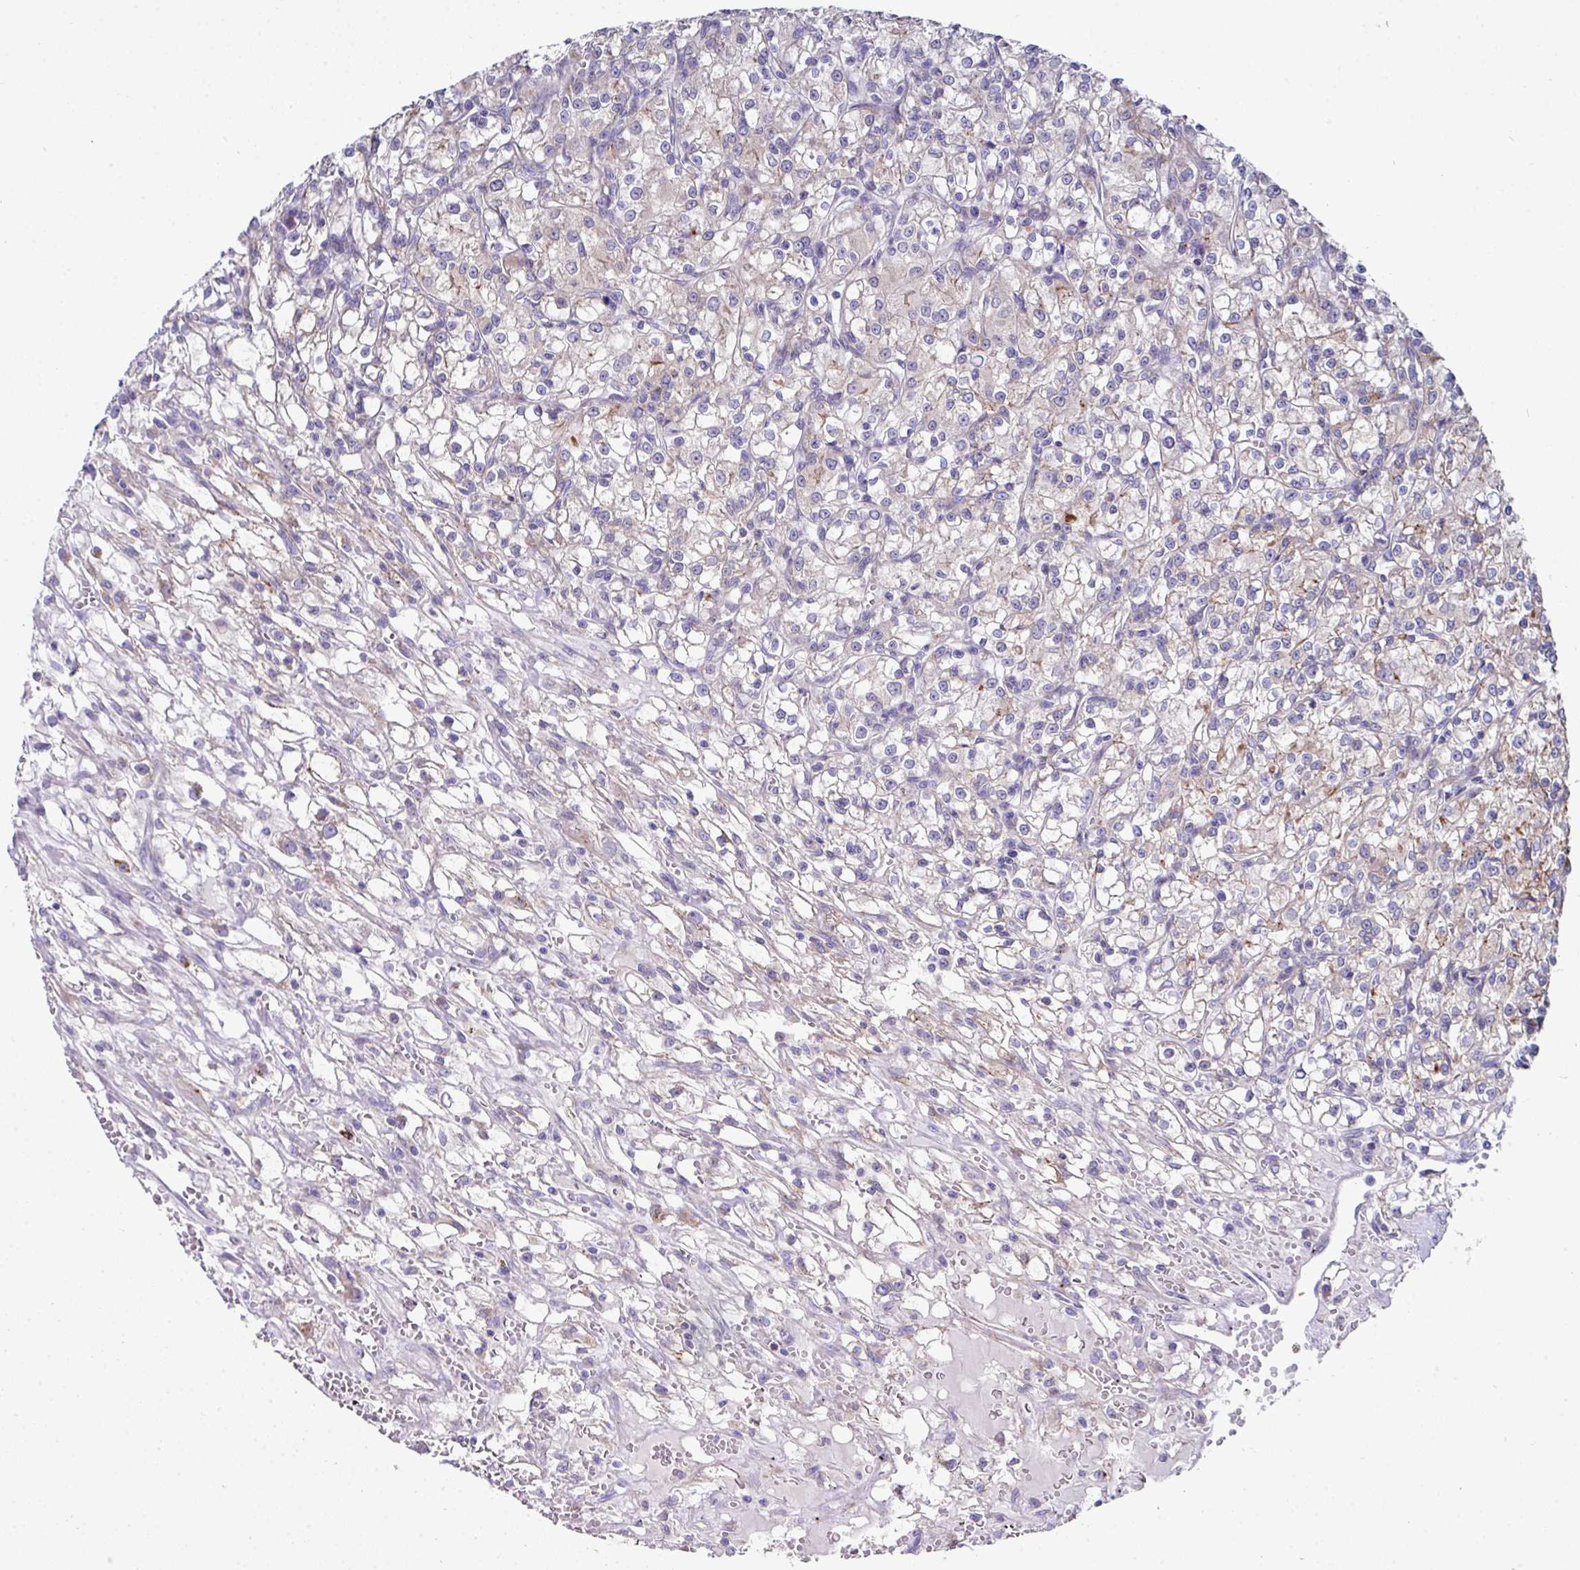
{"staining": {"intensity": "moderate", "quantity": "25%-75%", "location": "cytoplasmic/membranous"}, "tissue": "renal cancer", "cell_type": "Tumor cells", "image_type": "cancer", "snomed": [{"axis": "morphology", "description": "Adenocarcinoma, NOS"}, {"axis": "topography", "description": "Kidney"}], "caption": "Immunohistochemistry (IHC) (DAB (3,3'-diaminobenzidine)) staining of adenocarcinoma (renal) exhibits moderate cytoplasmic/membranous protein positivity in approximately 25%-75% of tumor cells.", "gene": "CLDN1", "patient": {"sex": "female", "age": 59}}